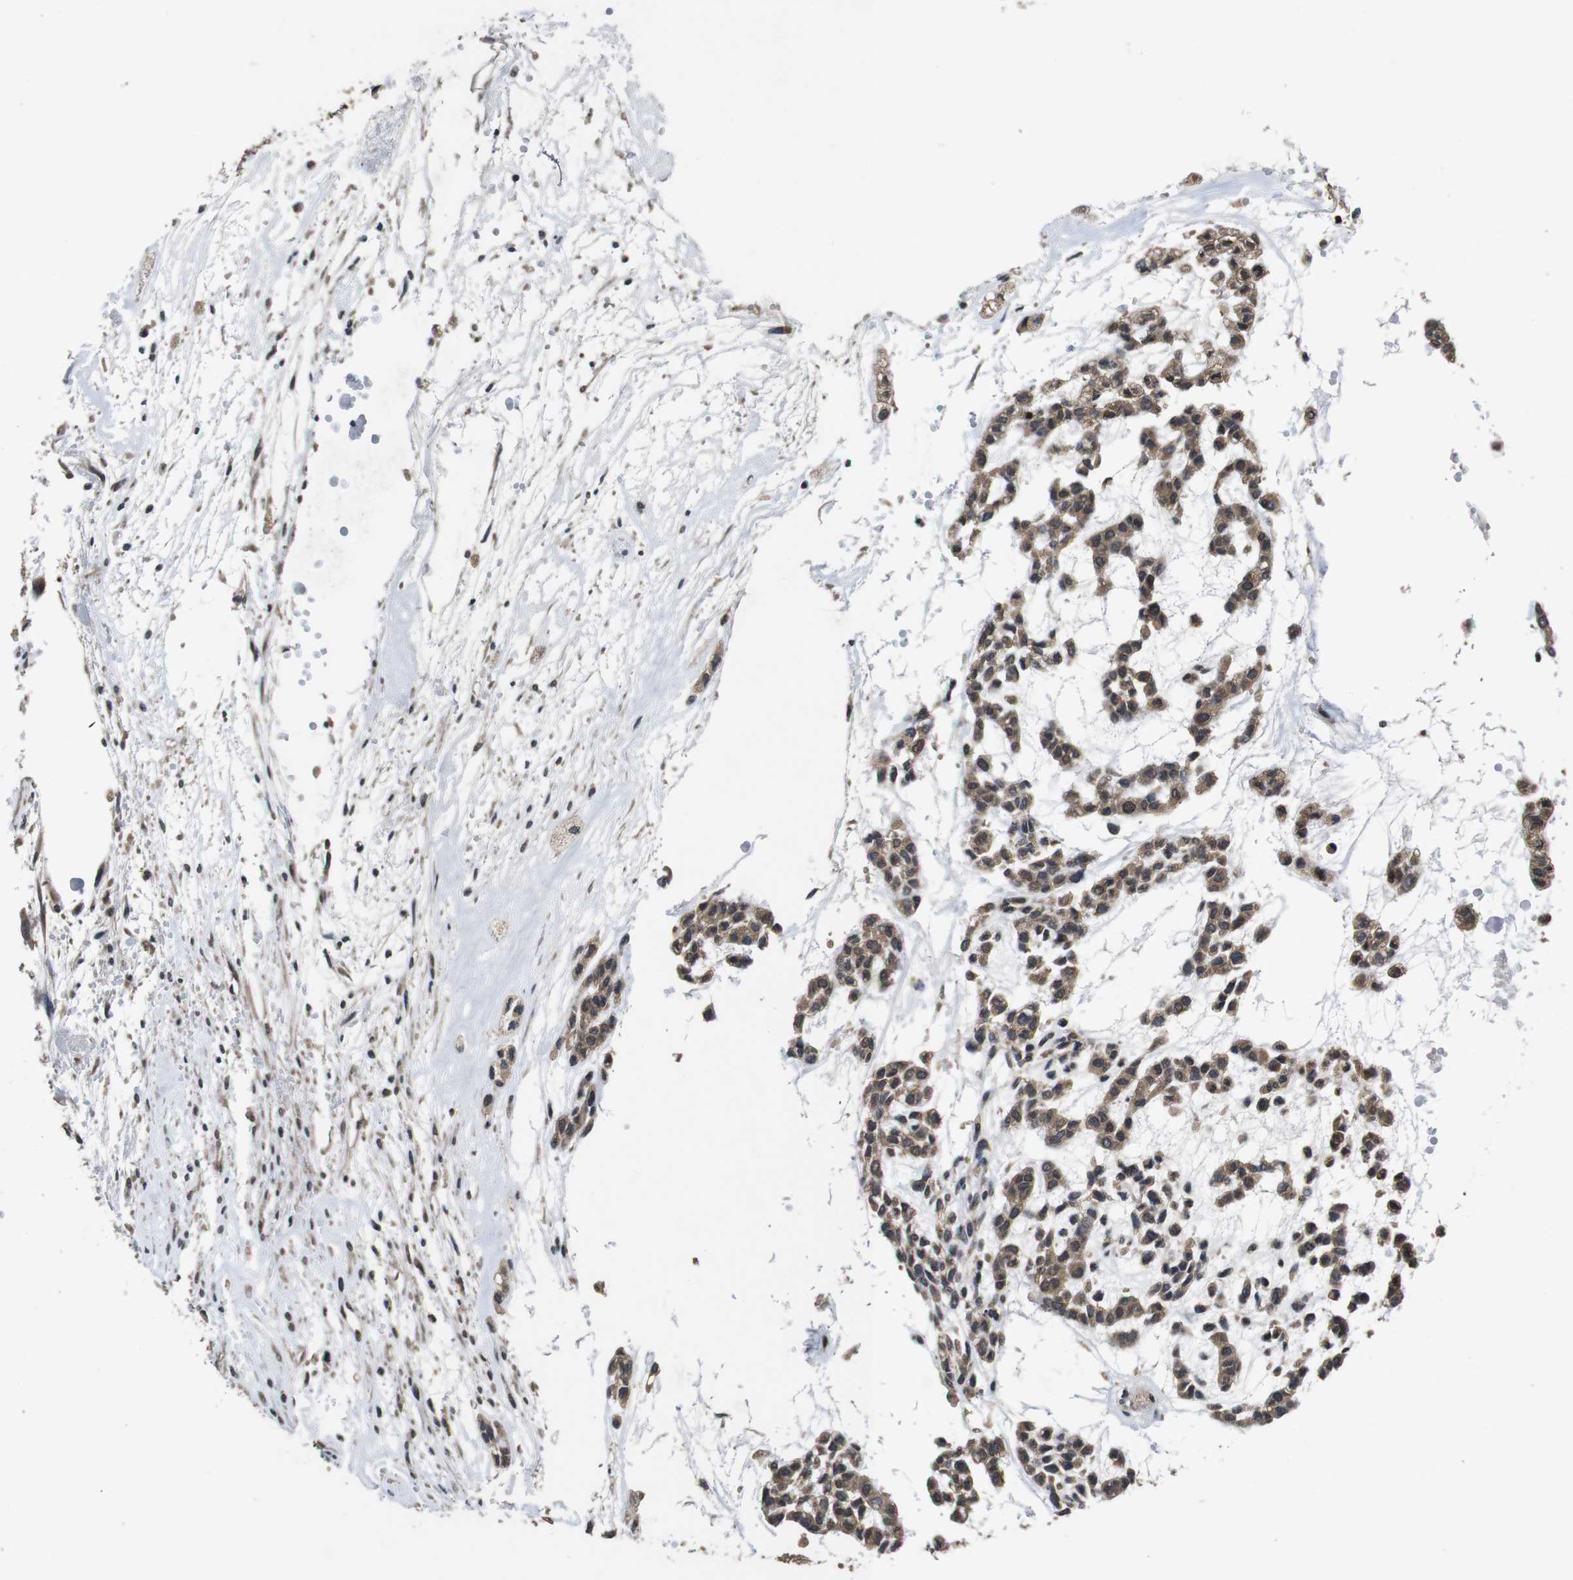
{"staining": {"intensity": "moderate", "quantity": ">75%", "location": "cytoplasmic/membranous"}, "tissue": "head and neck cancer", "cell_type": "Tumor cells", "image_type": "cancer", "snomed": [{"axis": "morphology", "description": "Adenocarcinoma, NOS"}, {"axis": "morphology", "description": "Adenoma, NOS"}, {"axis": "topography", "description": "Head-Neck"}], "caption": "This micrograph displays head and neck cancer stained with immunohistochemistry (IHC) to label a protein in brown. The cytoplasmic/membranous of tumor cells show moderate positivity for the protein. Nuclei are counter-stained blue.", "gene": "ZBTB46", "patient": {"sex": "female", "age": 55}}